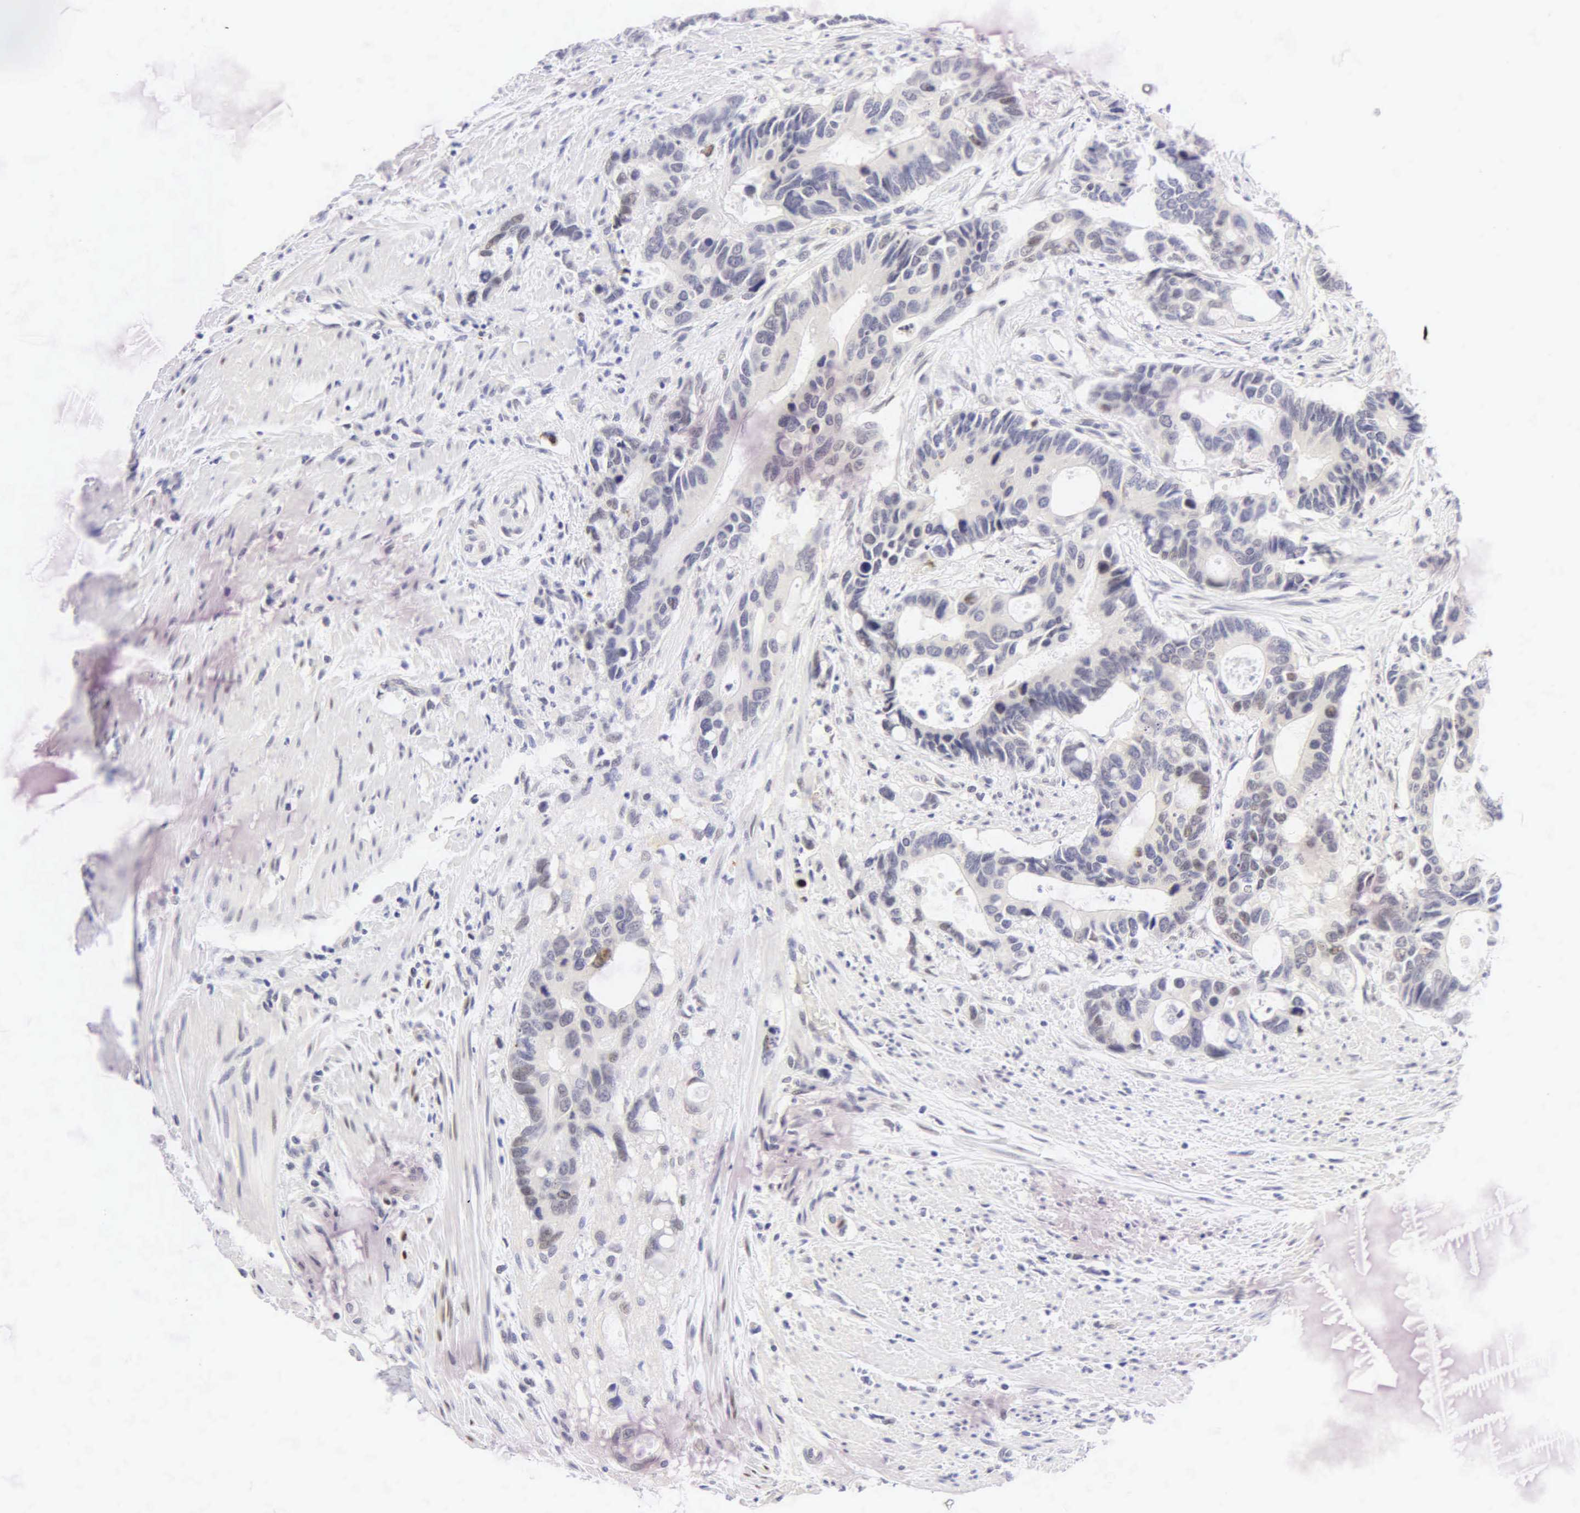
{"staining": {"intensity": "weak", "quantity": "25%-75%", "location": "nuclear"}, "tissue": "colorectal cancer", "cell_type": "Tumor cells", "image_type": "cancer", "snomed": [{"axis": "morphology", "description": "Adenocarcinoma, NOS"}, {"axis": "topography", "description": "Colon"}], "caption": "A histopathology image of colorectal adenocarcinoma stained for a protein displays weak nuclear brown staining in tumor cells. (IHC, brightfield microscopy, high magnification).", "gene": "PGR", "patient": {"sex": "male", "age": 49}}